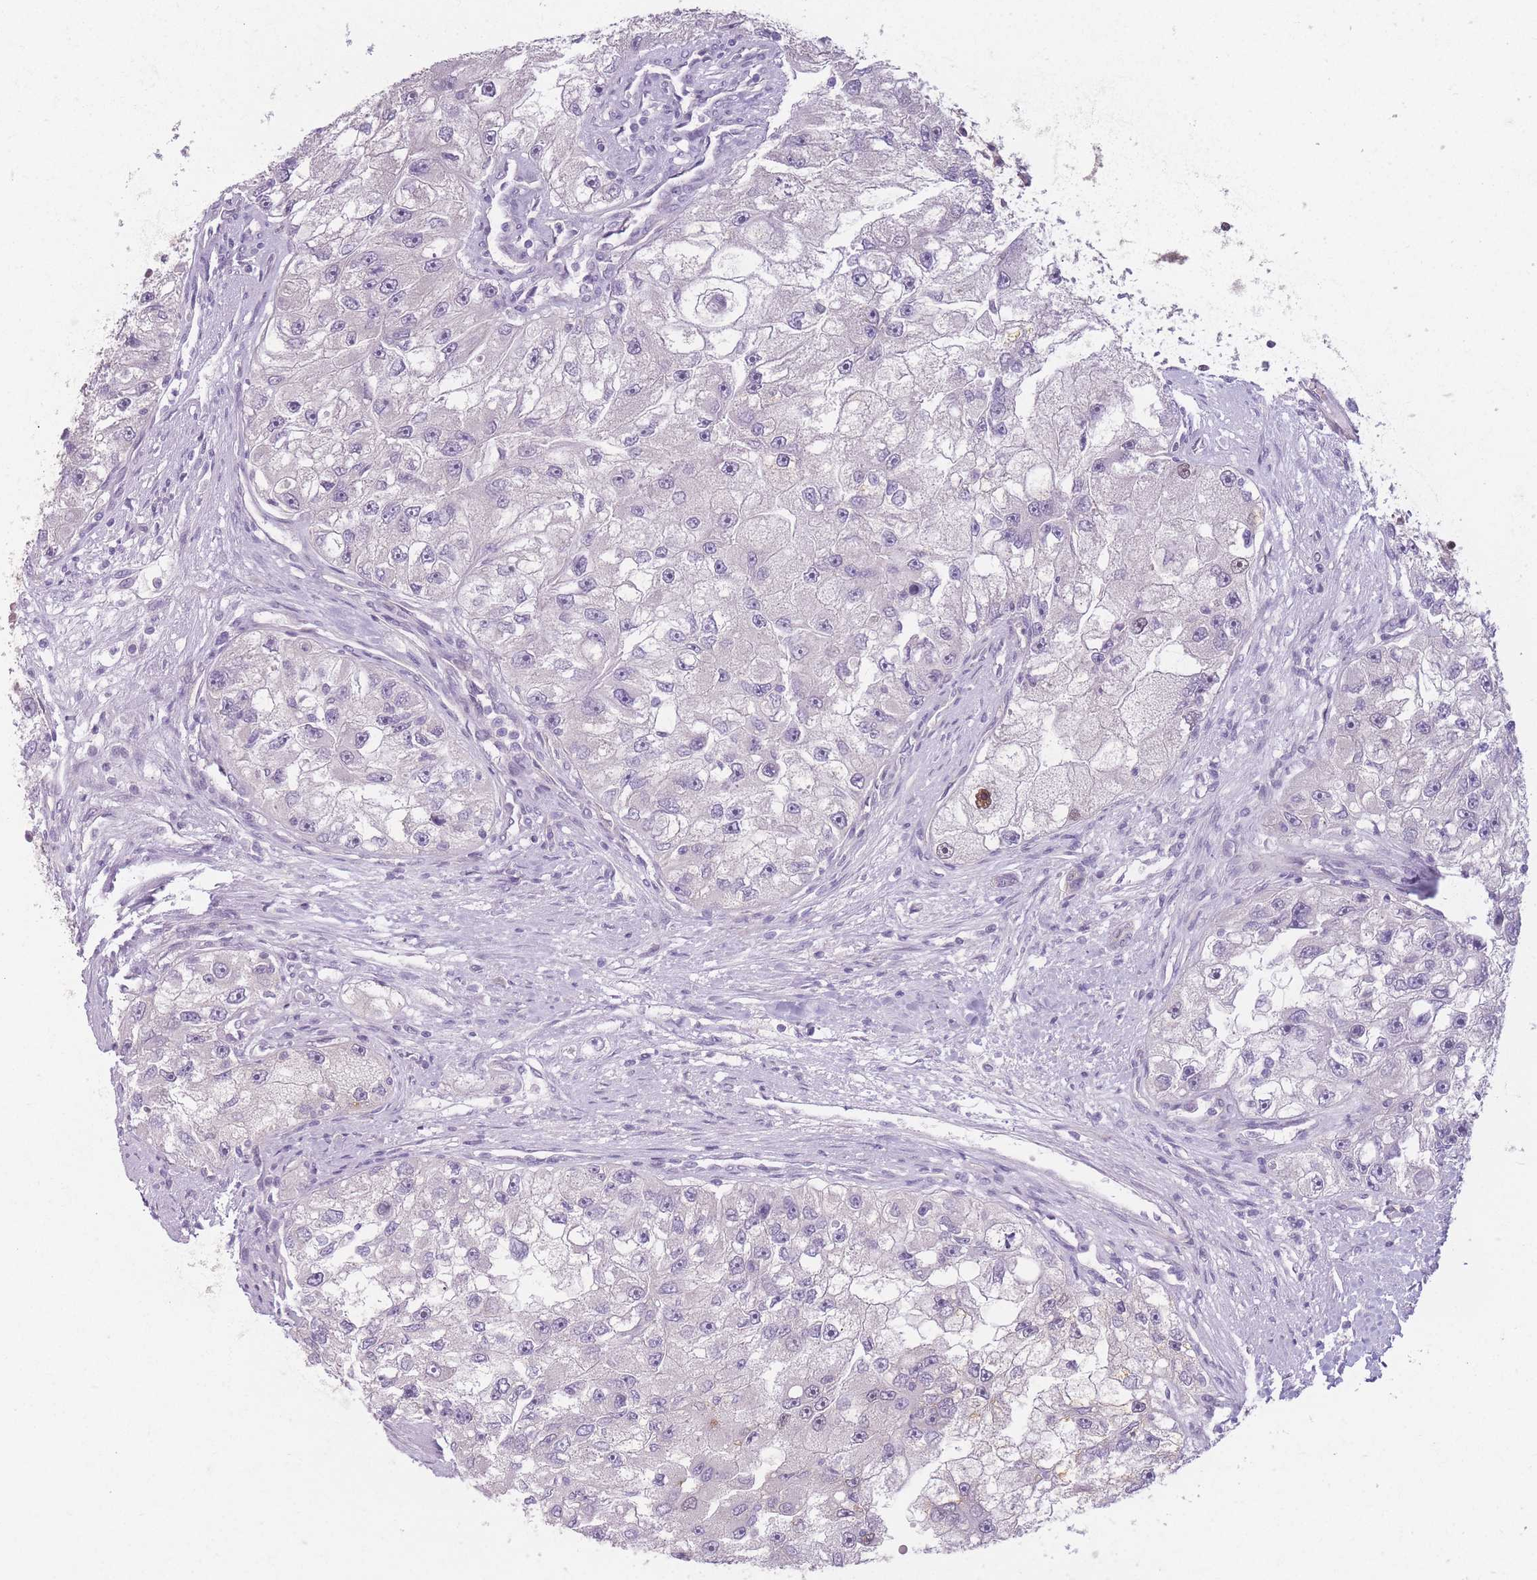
{"staining": {"intensity": "negative", "quantity": "none", "location": "none"}, "tissue": "renal cancer", "cell_type": "Tumor cells", "image_type": "cancer", "snomed": [{"axis": "morphology", "description": "Adenocarcinoma, NOS"}, {"axis": "topography", "description": "Kidney"}], "caption": "This is an immunohistochemistry image of renal adenocarcinoma. There is no positivity in tumor cells.", "gene": "ZNF439", "patient": {"sex": "male", "age": 63}}